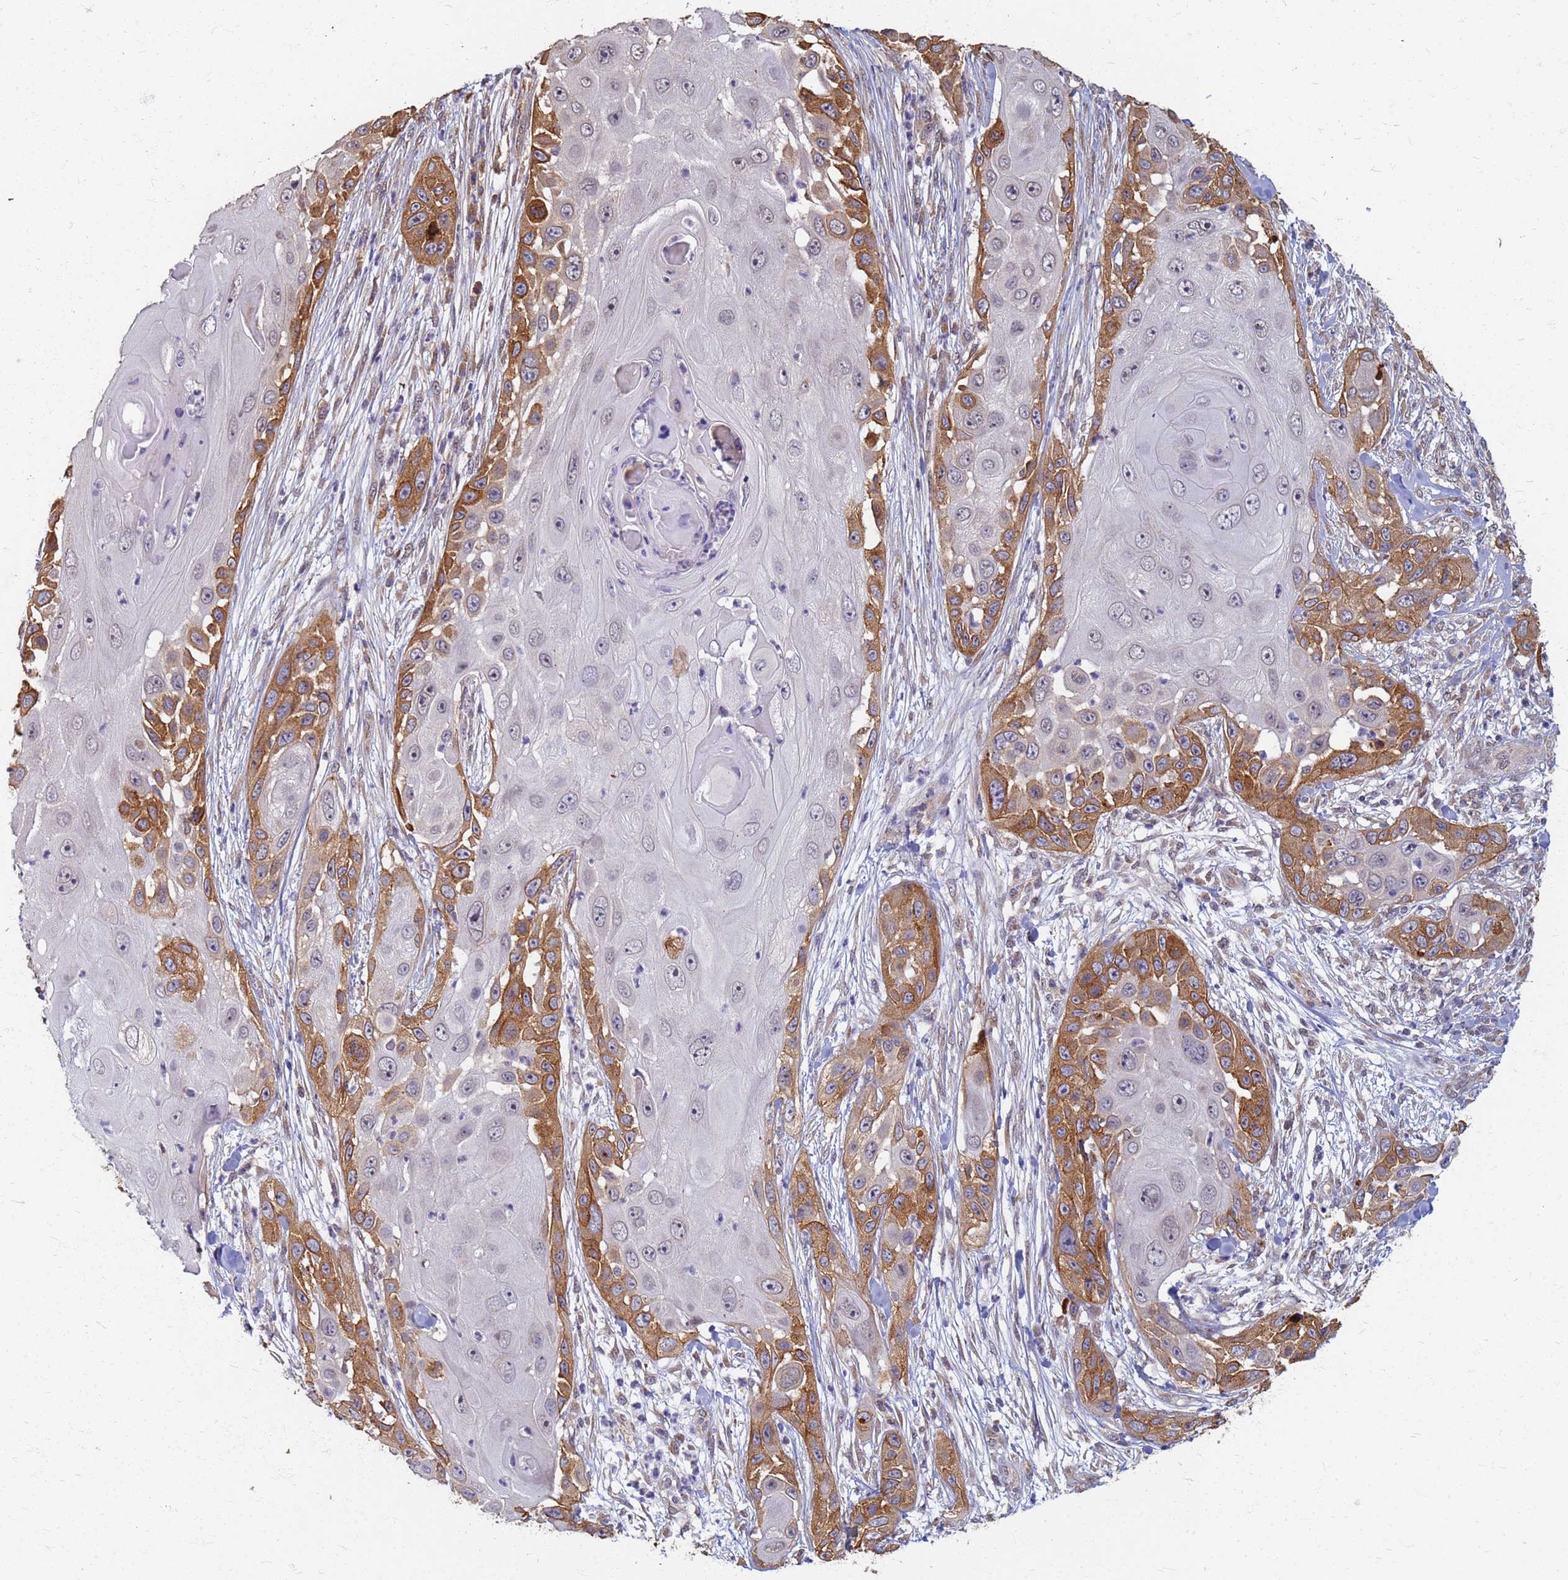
{"staining": {"intensity": "moderate", "quantity": "25%-75%", "location": "cytoplasmic/membranous"}, "tissue": "skin cancer", "cell_type": "Tumor cells", "image_type": "cancer", "snomed": [{"axis": "morphology", "description": "Squamous cell carcinoma, NOS"}, {"axis": "topography", "description": "Skin"}], "caption": "Immunohistochemical staining of skin cancer demonstrates medium levels of moderate cytoplasmic/membranous expression in approximately 25%-75% of tumor cells.", "gene": "ITGB4", "patient": {"sex": "female", "age": 44}}